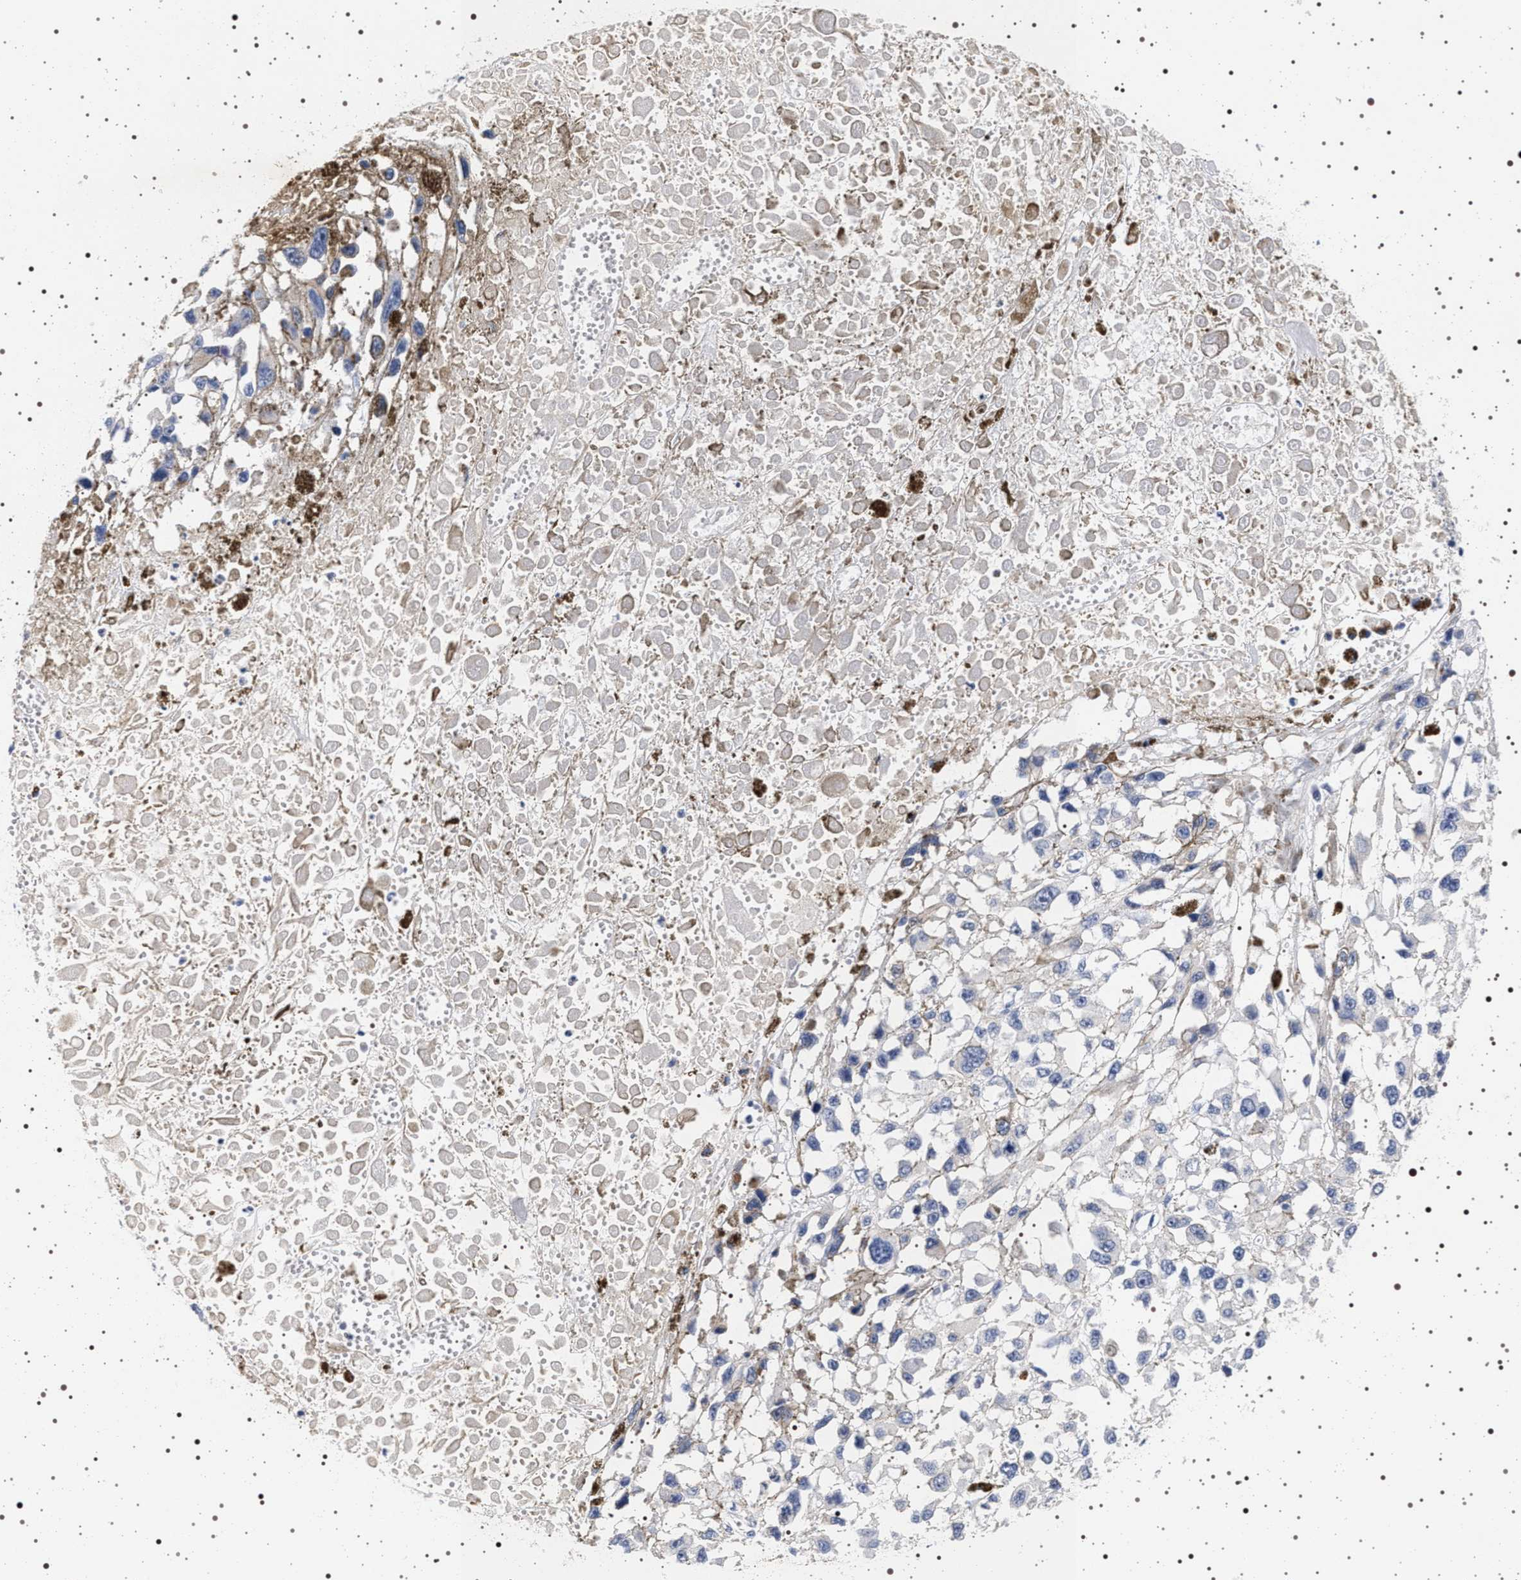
{"staining": {"intensity": "negative", "quantity": "none", "location": "none"}, "tissue": "melanoma", "cell_type": "Tumor cells", "image_type": "cancer", "snomed": [{"axis": "morphology", "description": "Malignant melanoma, Metastatic site"}, {"axis": "topography", "description": "Lymph node"}], "caption": "Photomicrograph shows no significant protein expression in tumor cells of melanoma. (Stains: DAB (3,3'-diaminobenzidine) immunohistochemistry with hematoxylin counter stain, Microscopy: brightfield microscopy at high magnification).", "gene": "MAPK10", "patient": {"sex": "male", "age": 59}}